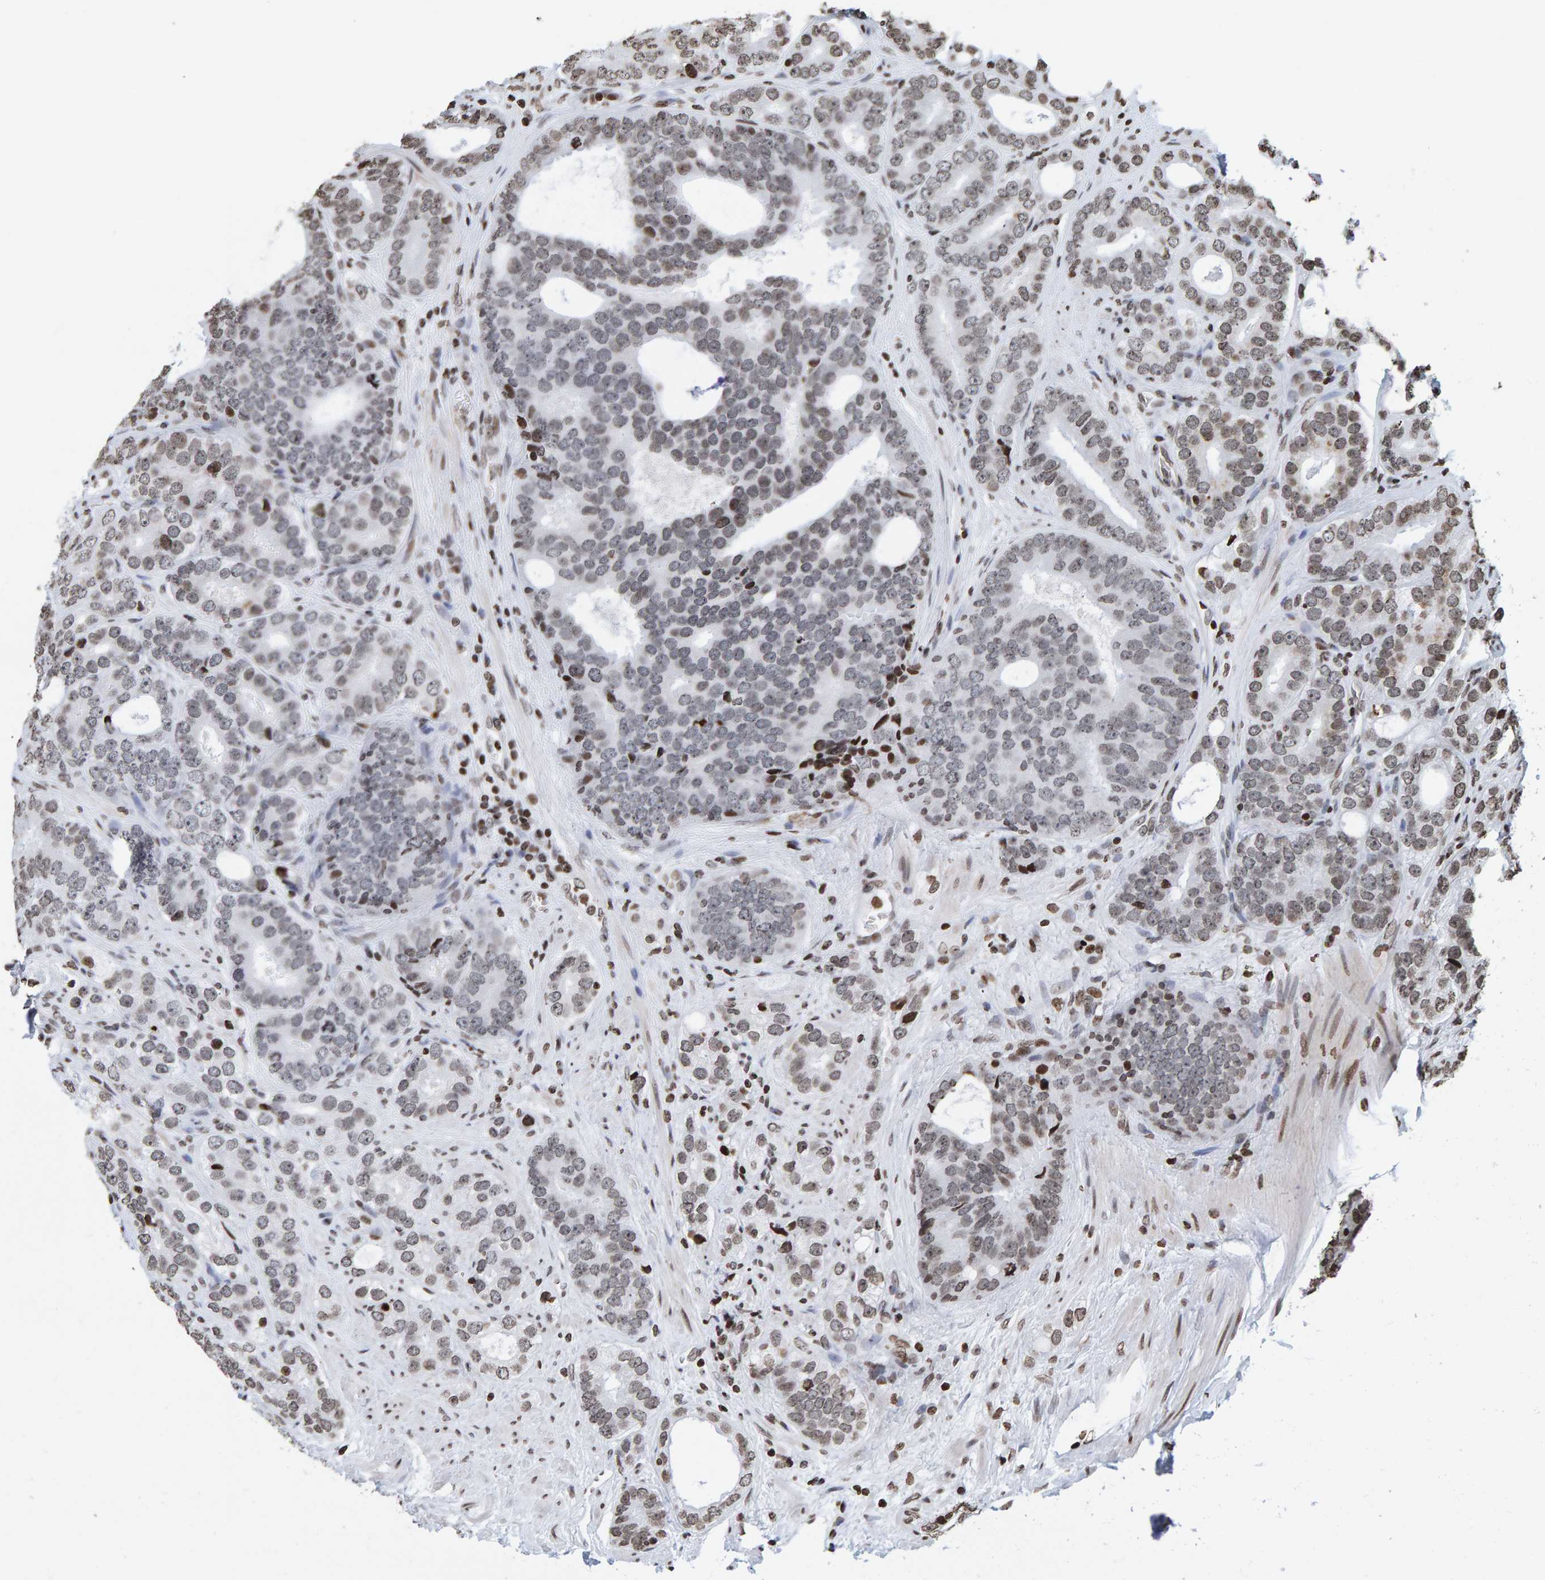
{"staining": {"intensity": "weak", "quantity": "25%-75%", "location": "nuclear"}, "tissue": "prostate cancer", "cell_type": "Tumor cells", "image_type": "cancer", "snomed": [{"axis": "morphology", "description": "Adenocarcinoma, High grade"}, {"axis": "topography", "description": "Prostate"}], "caption": "The image displays immunohistochemical staining of high-grade adenocarcinoma (prostate). There is weak nuclear staining is present in about 25%-75% of tumor cells. (DAB = brown stain, brightfield microscopy at high magnification).", "gene": "BRF2", "patient": {"sex": "male", "age": 56}}